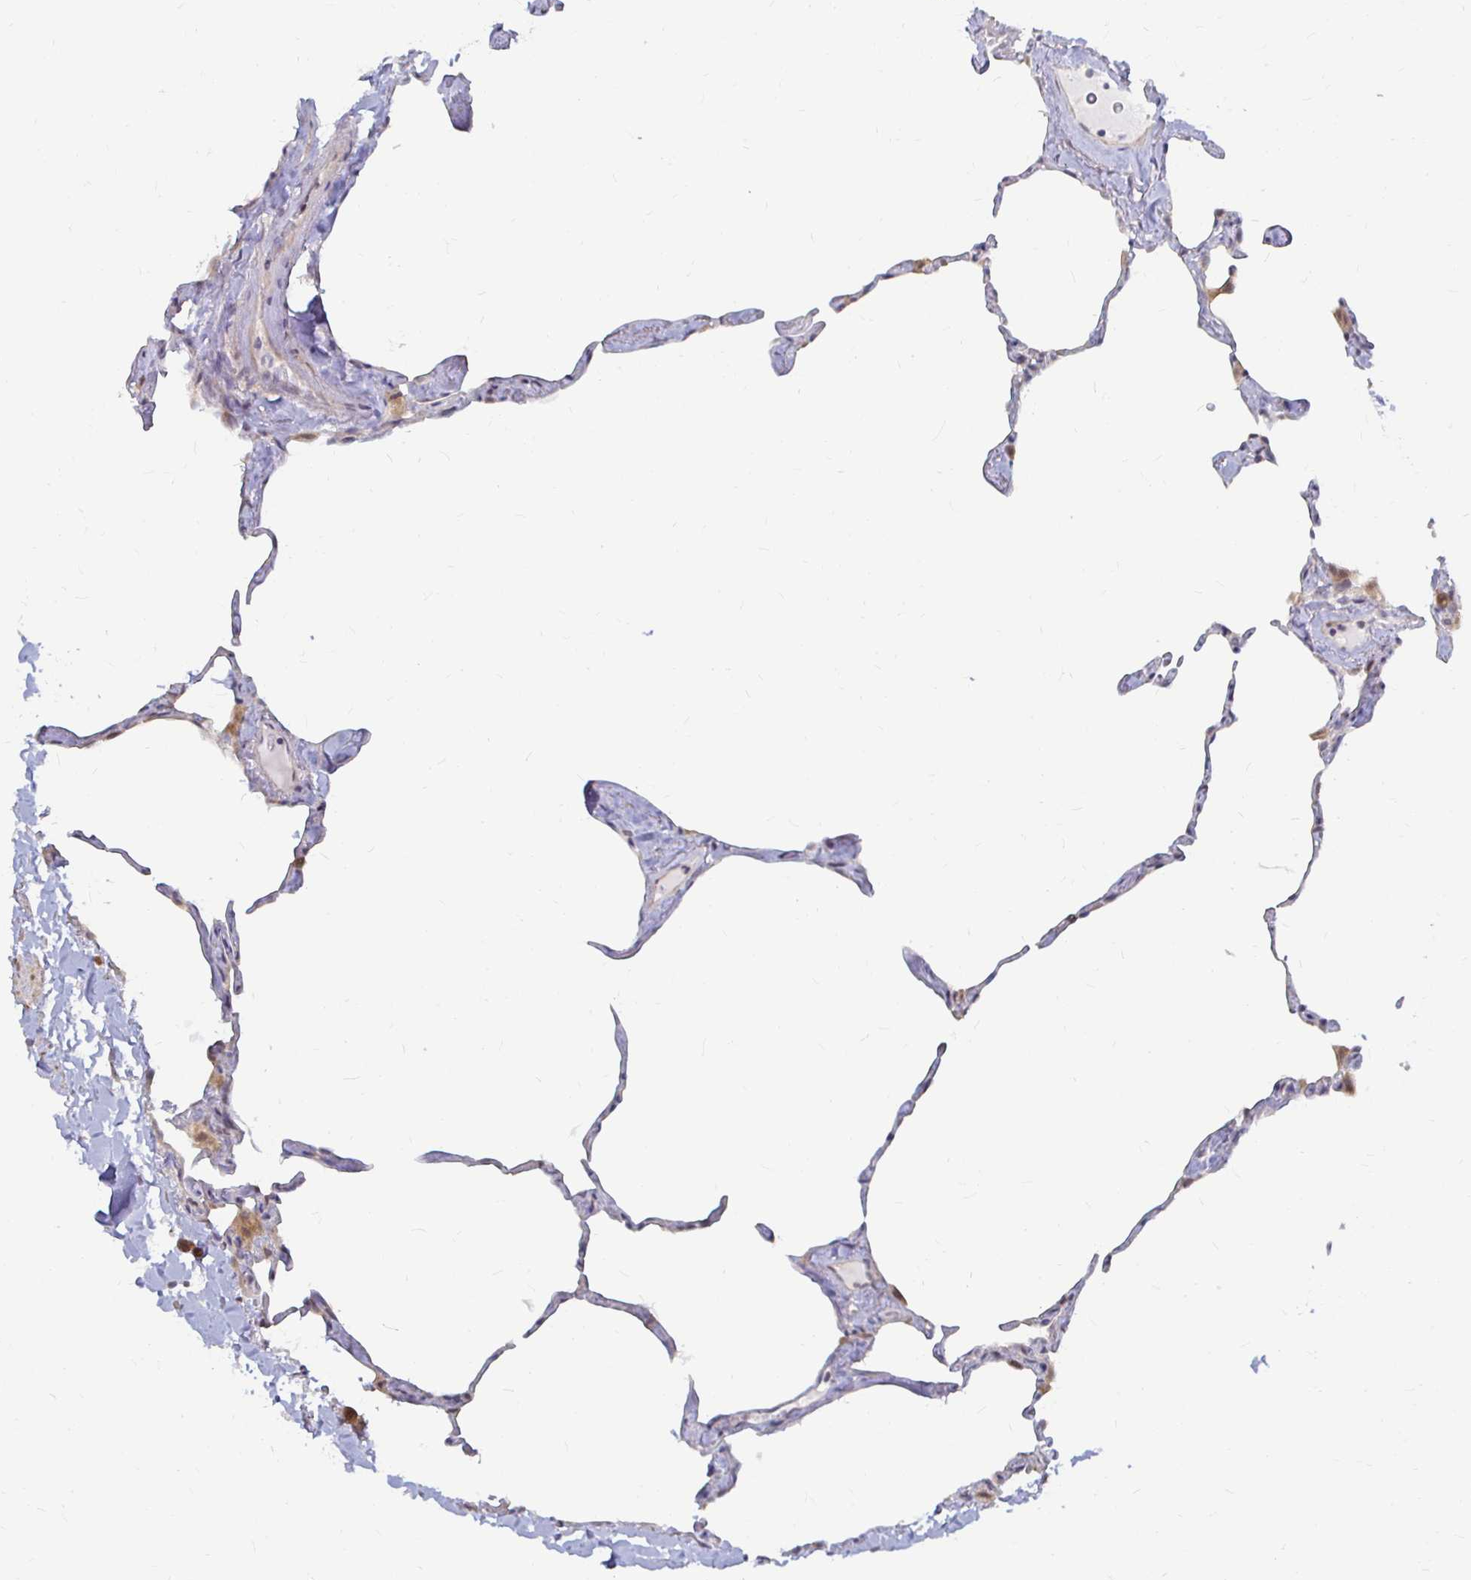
{"staining": {"intensity": "weak", "quantity": "<25%", "location": "cytoplasmic/membranous"}, "tissue": "lung", "cell_type": "Alveolar cells", "image_type": "normal", "snomed": [{"axis": "morphology", "description": "Normal tissue, NOS"}, {"axis": "topography", "description": "Lung"}], "caption": "Alveolar cells are negative for brown protein staining in normal lung. The staining was performed using DAB (3,3'-diaminobenzidine) to visualize the protein expression in brown, while the nuclei were stained in blue with hematoxylin (Magnification: 20x).", "gene": "CAPN11", "patient": {"sex": "male", "age": 65}}